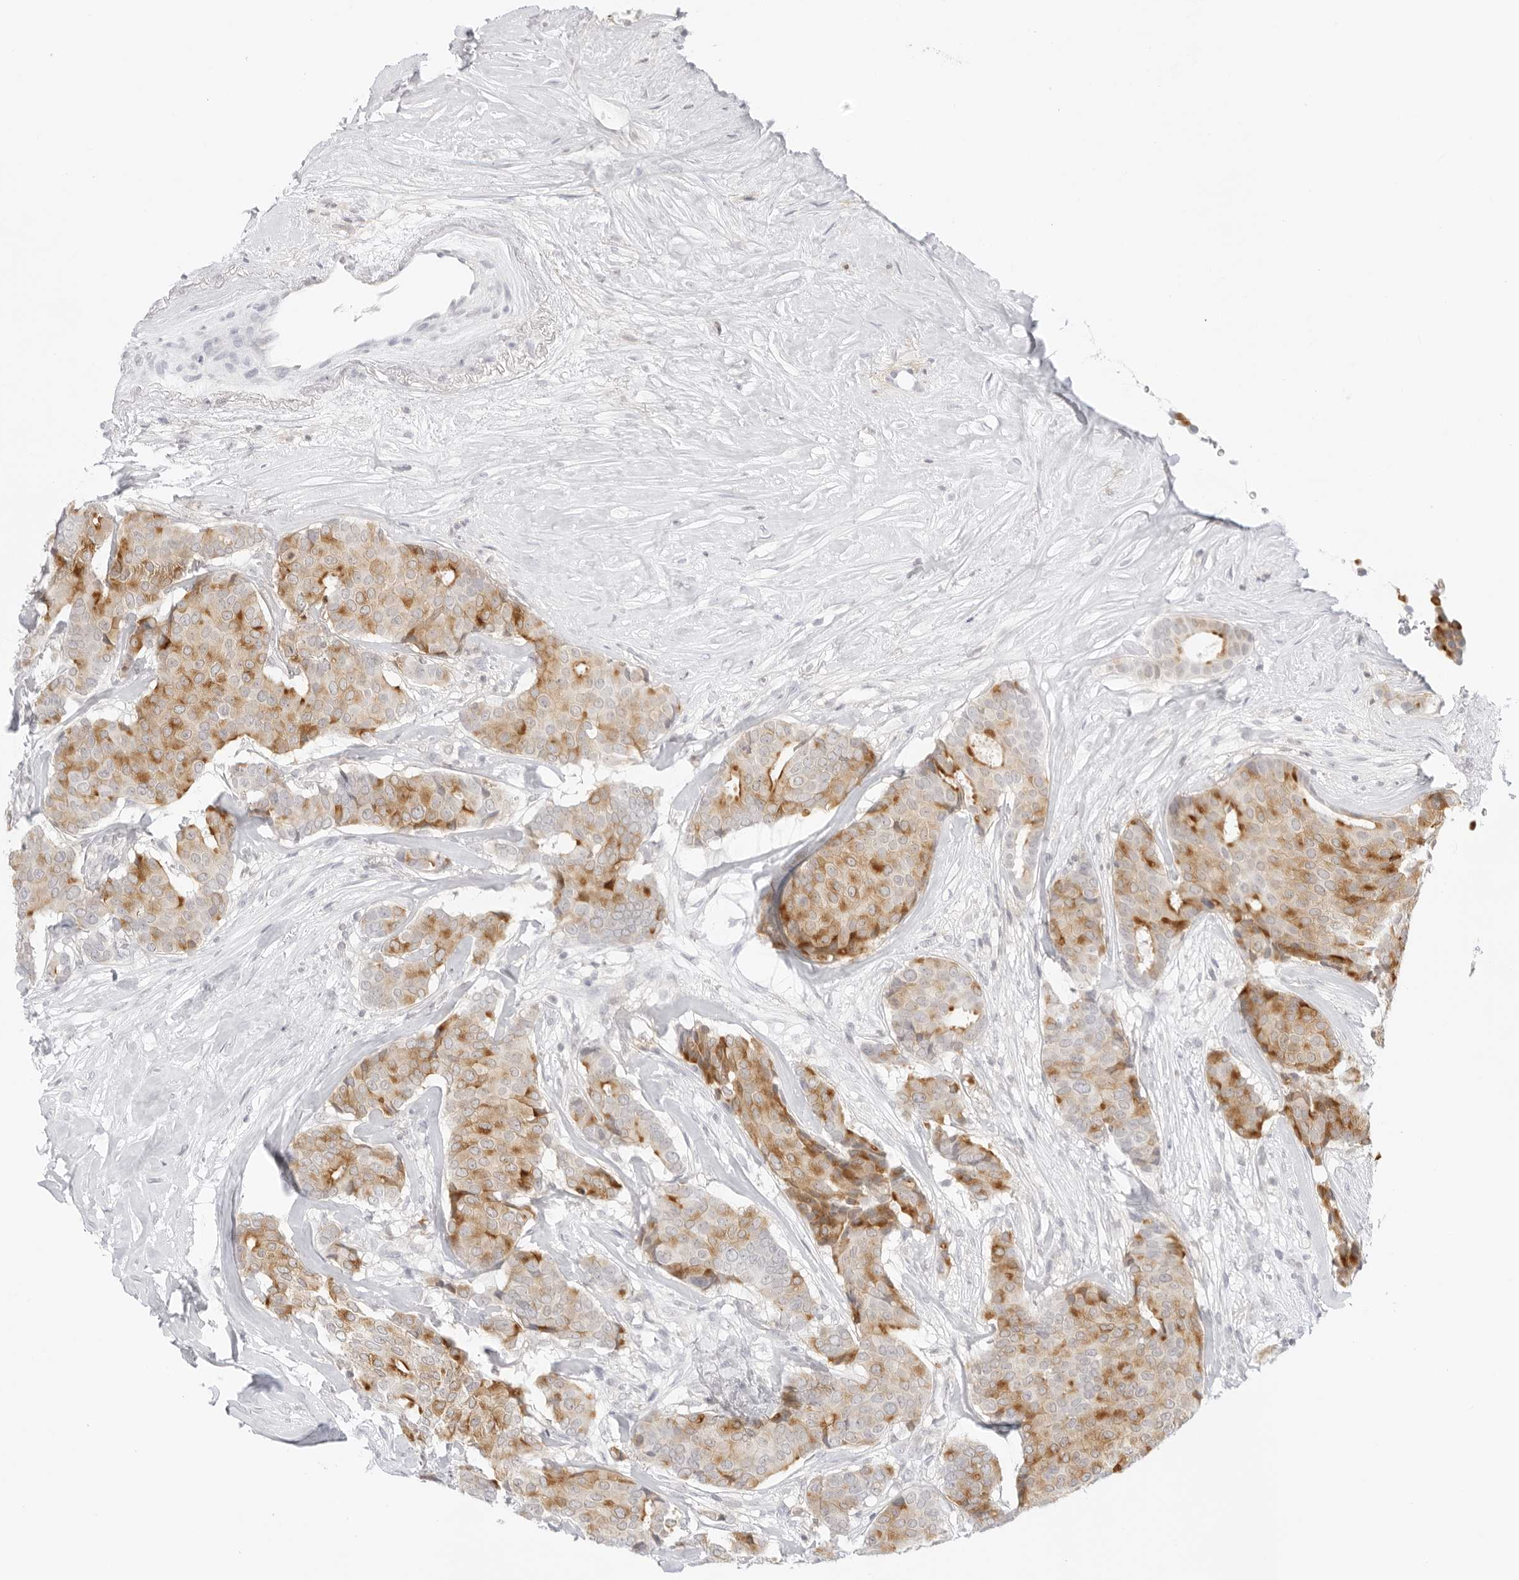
{"staining": {"intensity": "moderate", "quantity": ">75%", "location": "cytoplasmic/membranous"}, "tissue": "breast cancer", "cell_type": "Tumor cells", "image_type": "cancer", "snomed": [{"axis": "morphology", "description": "Duct carcinoma"}, {"axis": "topography", "description": "Breast"}], "caption": "This is an image of immunohistochemistry staining of intraductal carcinoma (breast), which shows moderate positivity in the cytoplasmic/membranous of tumor cells.", "gene": "TNFRSF14", "patient": {"sex": "female", "age": 75}}